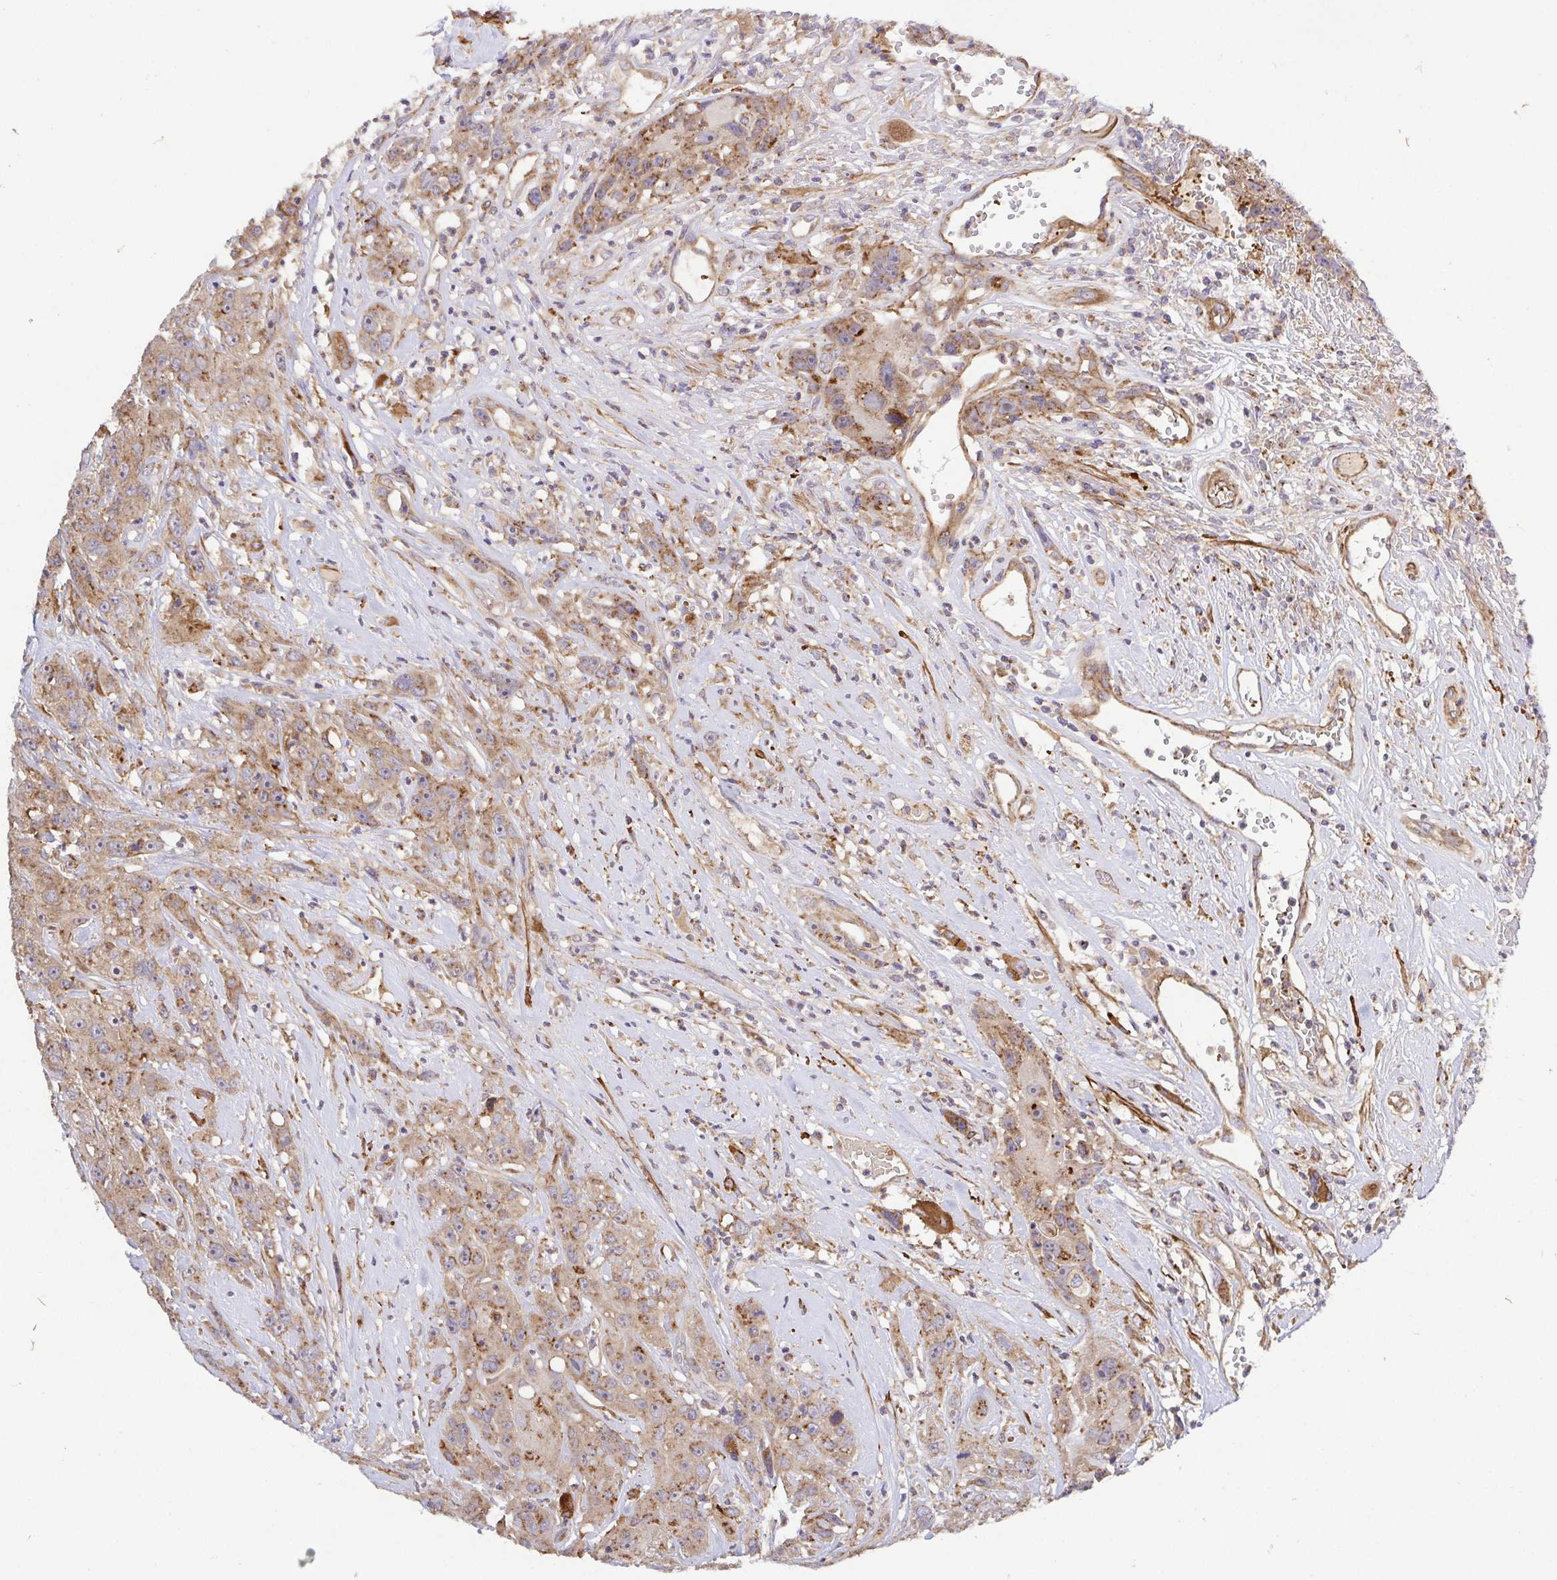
{"staining": {"intensity": "moderate", "quantity": ">75%", "location": "cytoplasmic/membranous"}, "tissue": "head and neck cancer", "cell_type": "Tumor cells", "image_type": "cancer", "snomed": [{"axis": "morphology", "description": "Squamous cell carcinoma, NOS"}, {"axis": "topography", "description": "Head-Neck"}], "caption": "The micrograph shows immunohistochemical staining of head and neck squamous cell carcinoma. There is moderate cytoplasmic/membranous staining is identified in about >75% of tumor cells. (Brightfield microscopy of DAB IHC at high magnification).", "gene": "TM9SF4", "patient": {"sex": "male", "age": 57}}